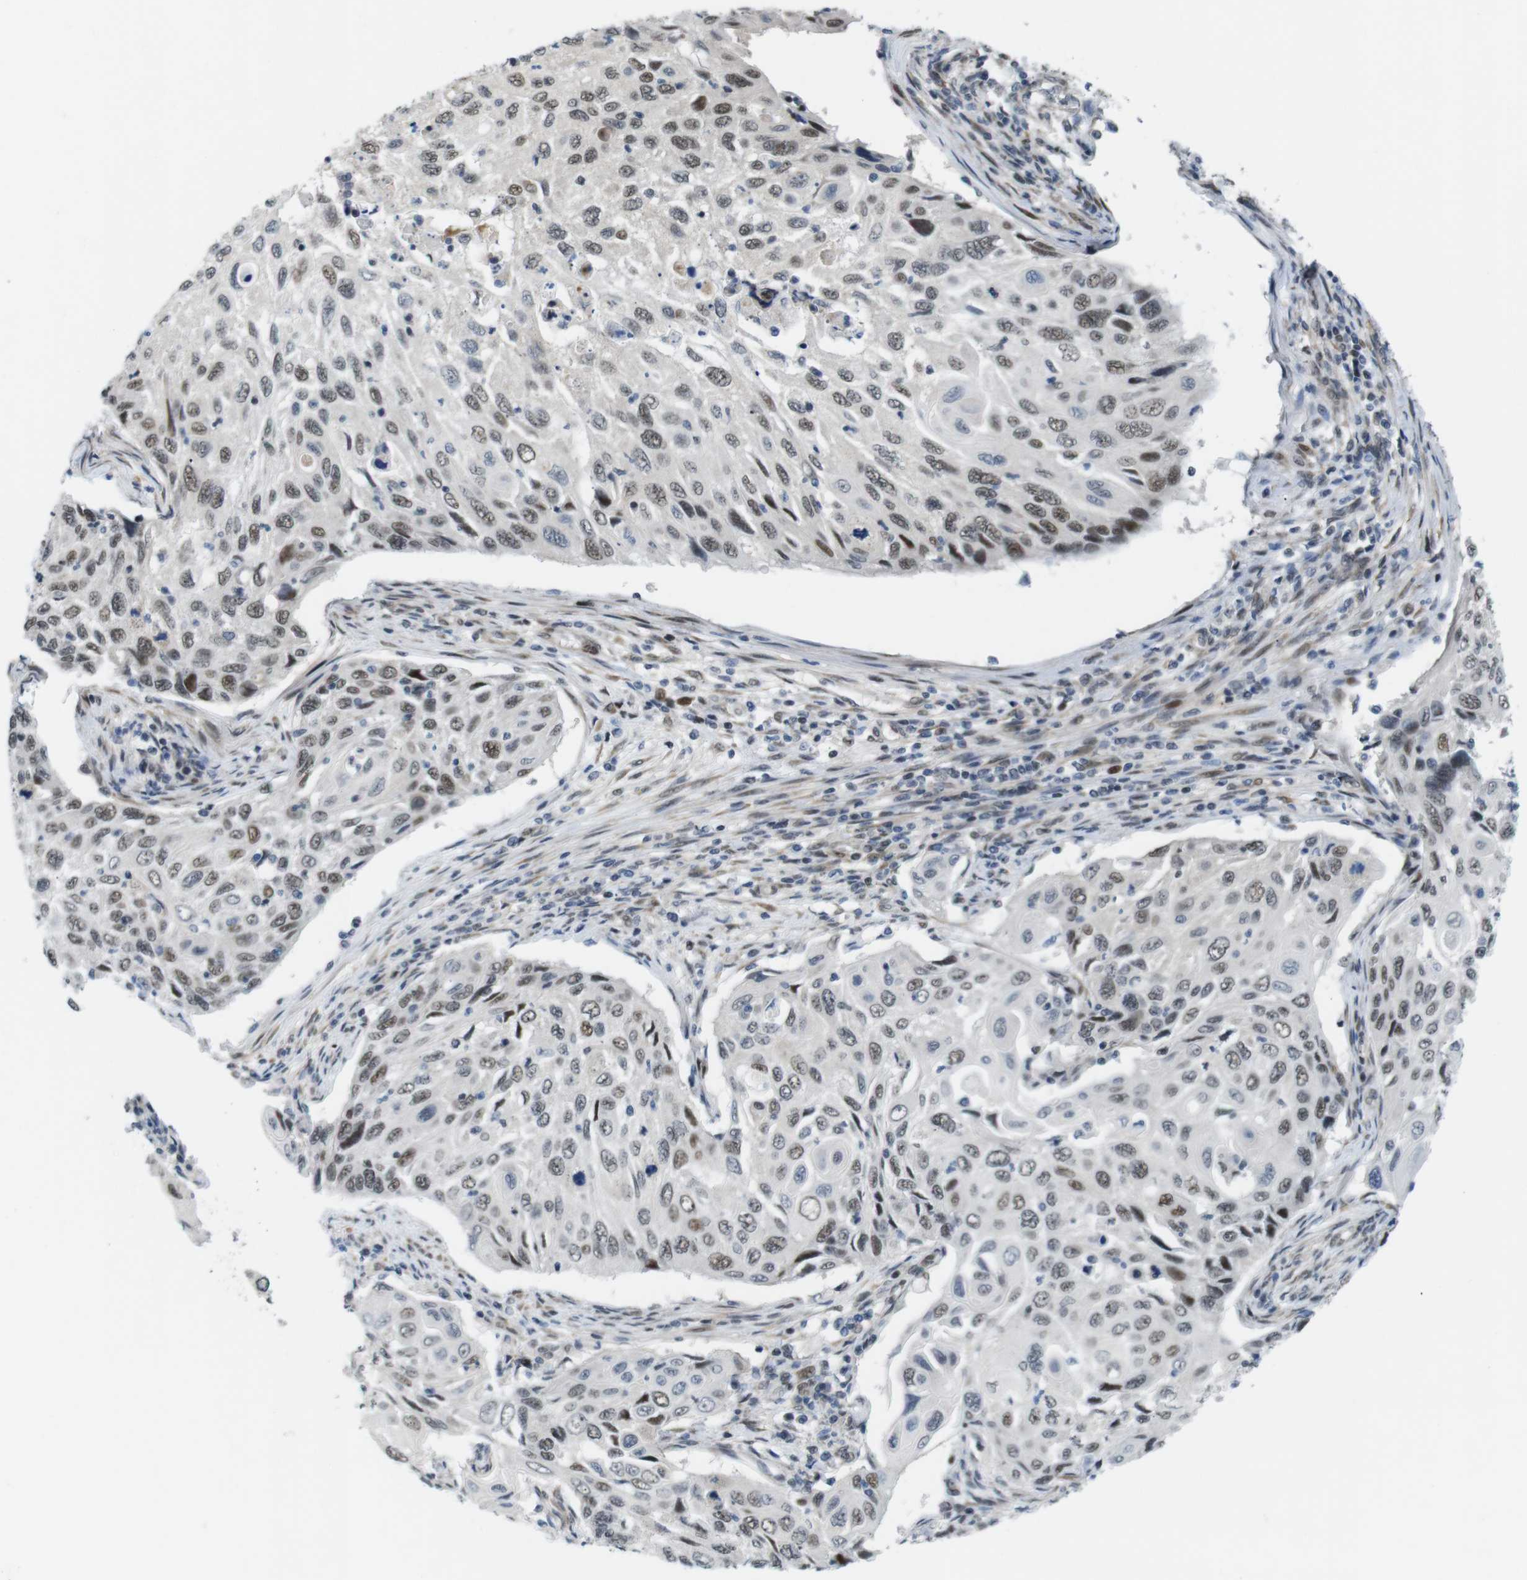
{"staining": {"intensity": "moderate", "quantity": ">75%", "location": "nuclear"}, "tissue": "cervical cancer", "cell_type": "Tumor cells", "image_type": "cancer", "snomed": [{"axis": "morphology", "description": "Squamous cell carcinoma, NOS"}, {"axis": "topography", "description": "Cervix"}], "caption": "There is medium levels of moderate nuclear expression in tumor cells of cervical squamous cell carcinoma, as demonstrated by immunohistochemical staining (brown color).", "gene": "SMCO2", "patient": {"sex": "female", "age": 70}}